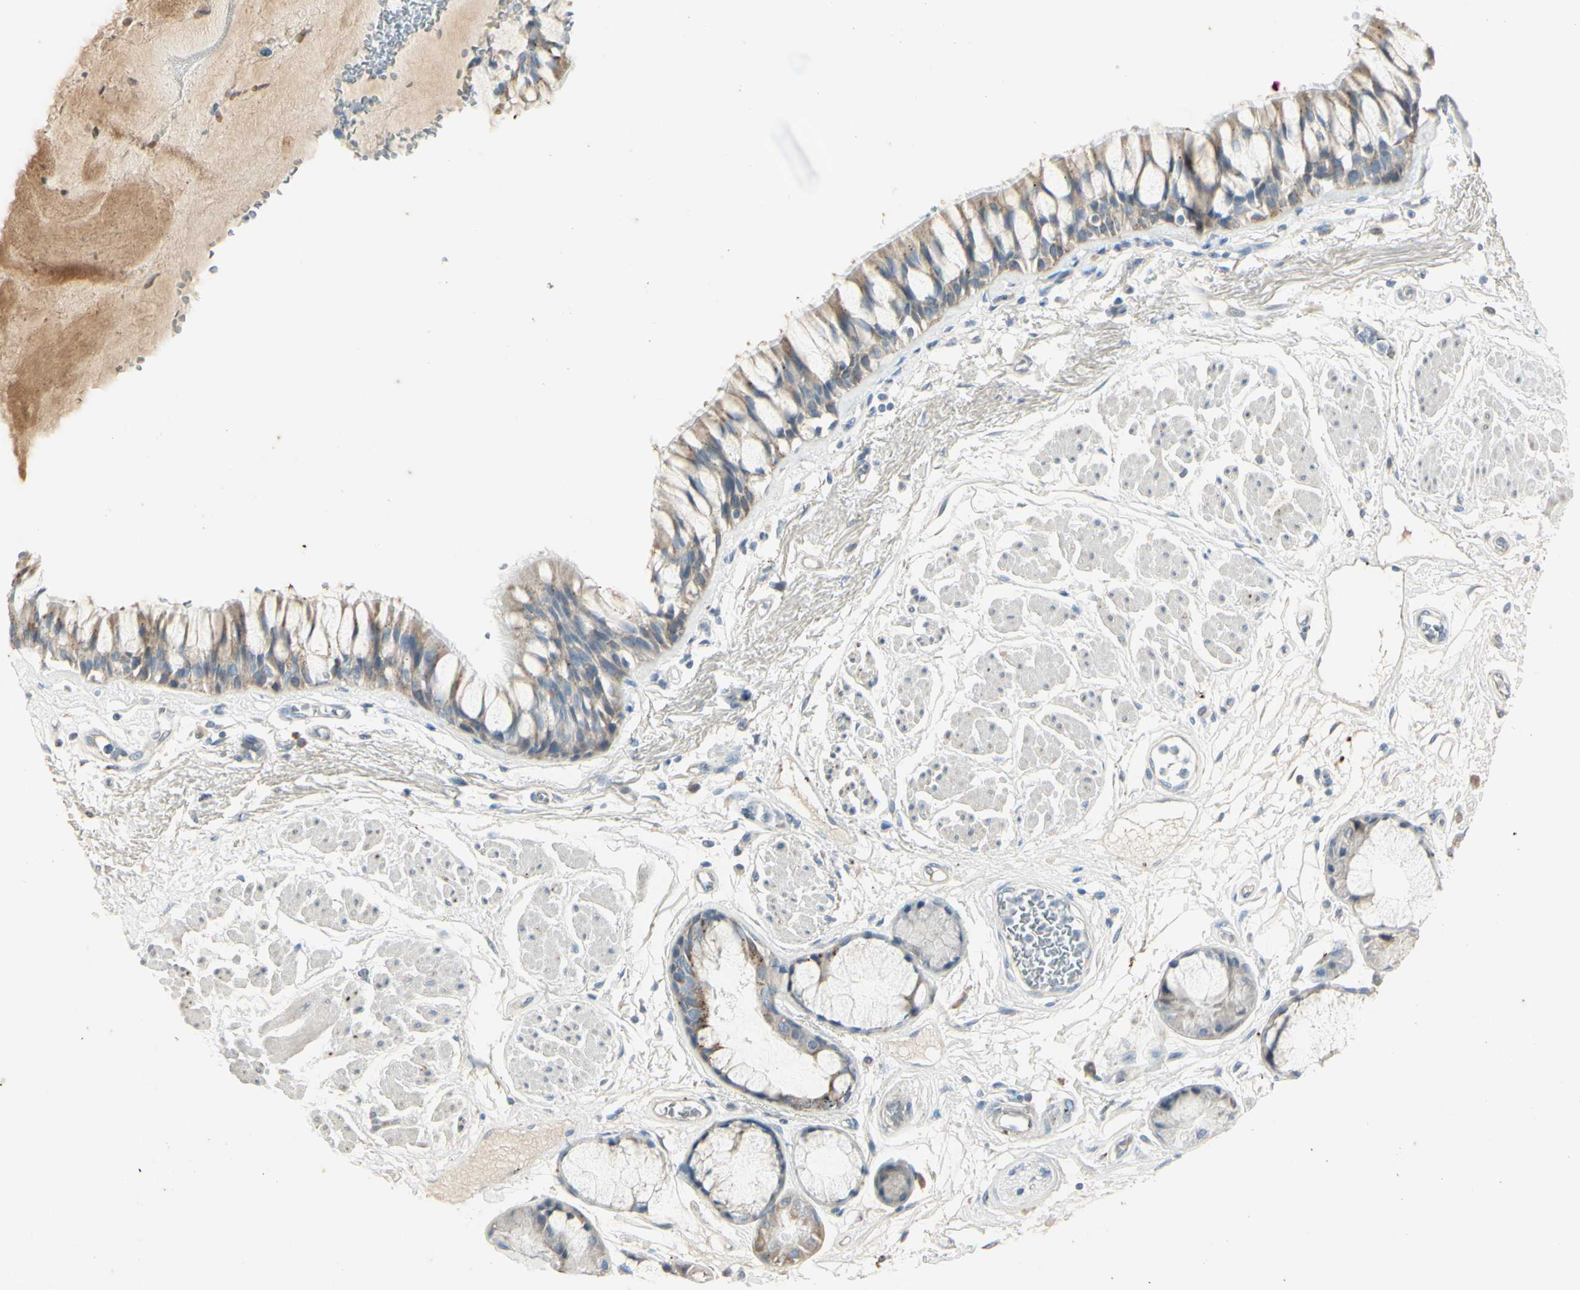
{"staining": {"intensity": "weak", "quantity": ">75%", "location": "cytoplasmic/membranous"}, "tissue": "bronchus", "cell_type": "Respiratory epithelial cells", "image_type": "normal", "snomed": [{"axis": "morphology", "description": "Normal tissue, NOS"}, {"axis": "topography", "description": "Bronchus"}], "caption": "Immunohistochemical staining of unremarkable bronchus exhibits low levels of weak cytoplasmic/membranous positivity in about >75% of respiratory epithelial cells.", "gene": "ANGPTL1", "patient": {"sex": "male", "age": 66}}